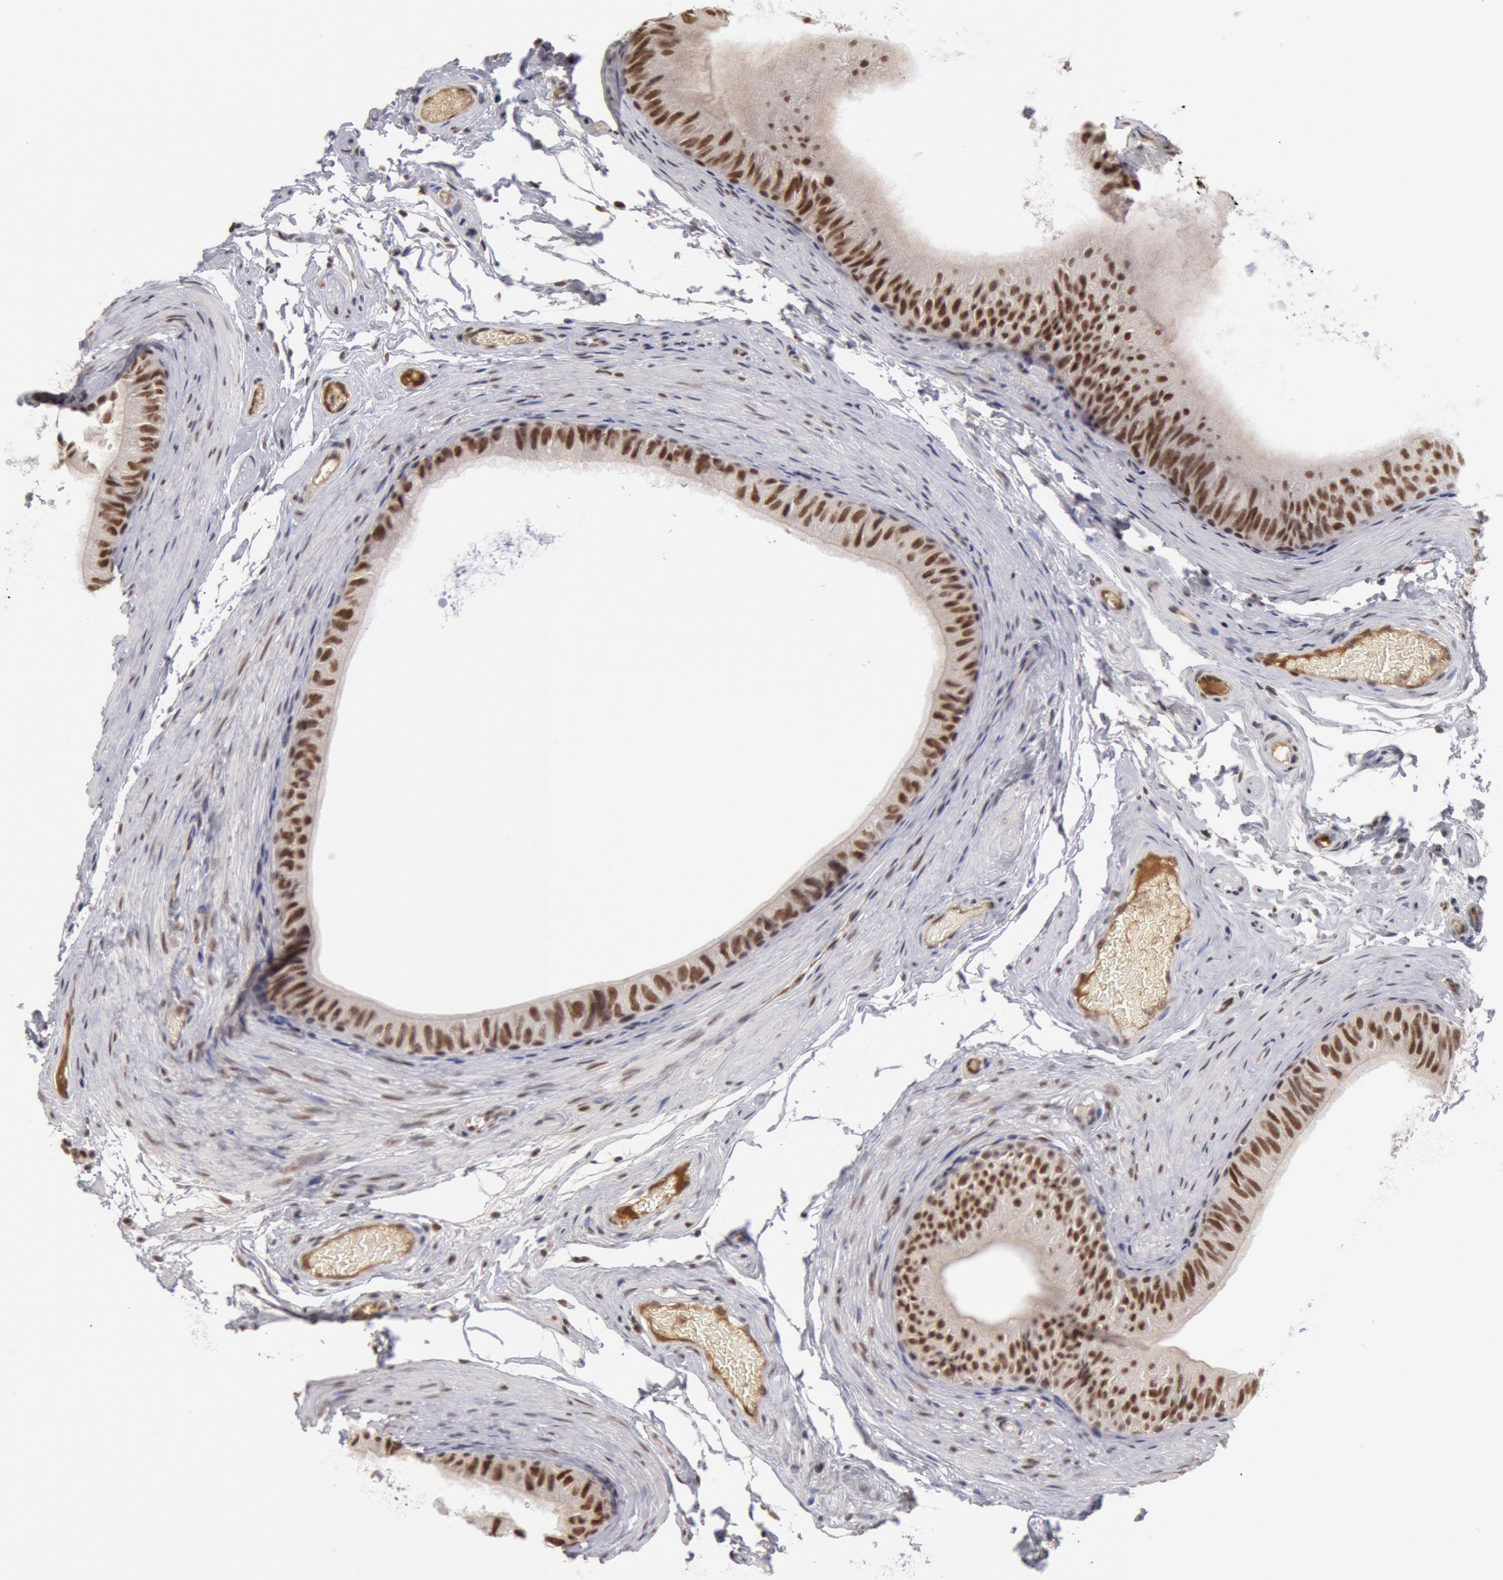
{"staining": {"intensity": "moderate", "quantity": ">75%", "location": "nuclear"}, "tissue": "epididymis", "cell_type": "Glandular cells", "image_type": "normal", "snomed": [{"axis": "morphology", "description": "Normal tissue, NOS"}, {"axis": "topography", "description": "Testis"}, {"axis": "topography", "description": "Epididymis"}], "caption": "Immunohistochemical staining of normal epididymis reveals >75% levels of moderate nuclear protein staining in approximately >75% of glandular cells.", "gene": "PPP4R3B", "patient": {"sex": "male", "age": 36}}